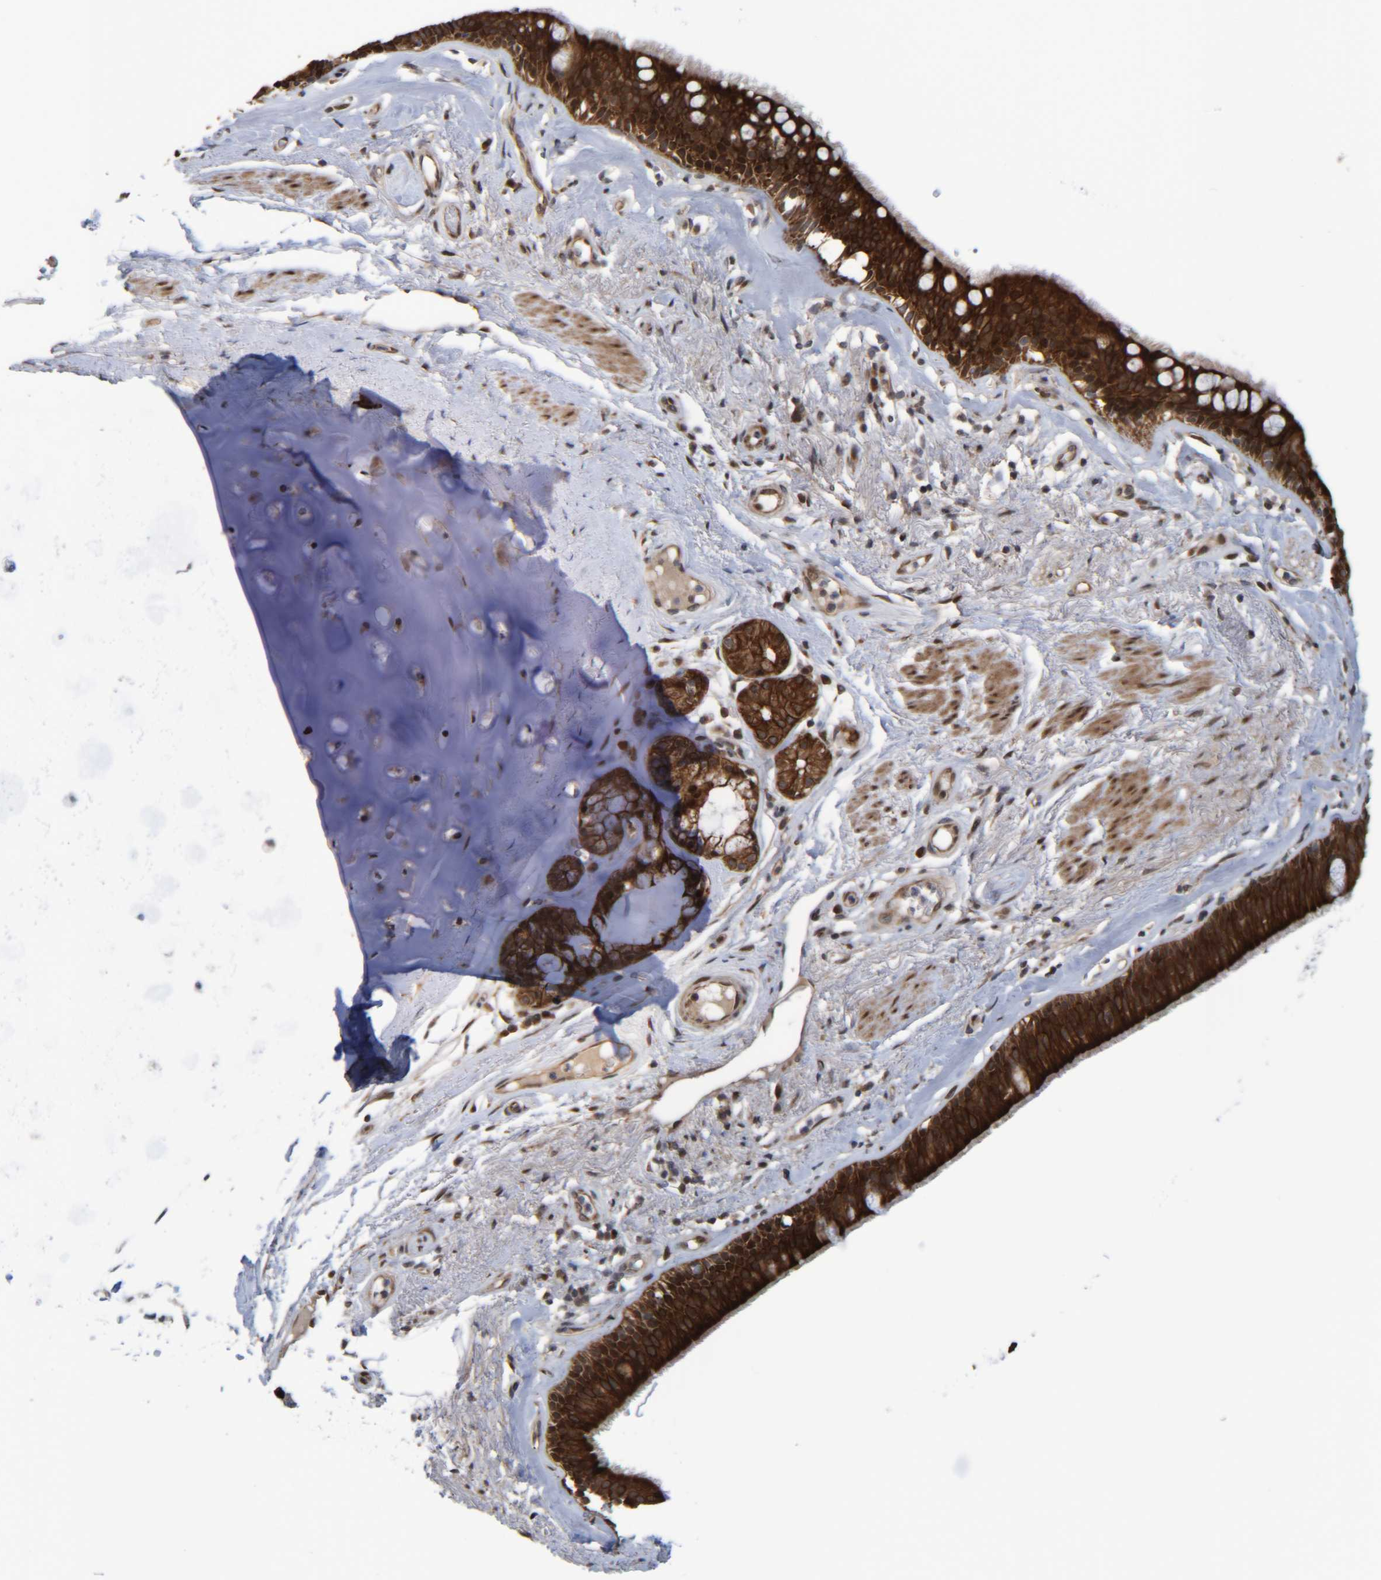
{"staining": {"intensity": "strong", "quantity": ">75%", "location": "cytoplasmic/membranous"}, "tissue": "bronchus", "cell_type": "Respiratory epithelial cells", "image_type": "normal", "snomed": [{"axis": "morphology", "description": "Normal tissue, NOS"}, {"axis": "topography", "description": "Cartilage tissue"}], "caption": "Benign bronchus demonstrates strong cytoplasmic/membranous positivity in approximately >75% of respiratory epithelial cells, visualized by immunohistochemistry. (Stains: DAB (3,3'-diaminobenzidine) in brown, nuclei in blue, Microscopy: brightfield microscopy at high magnification).", "gene": "CCDC57", "patient": {"sex": "female", "age": 63}}